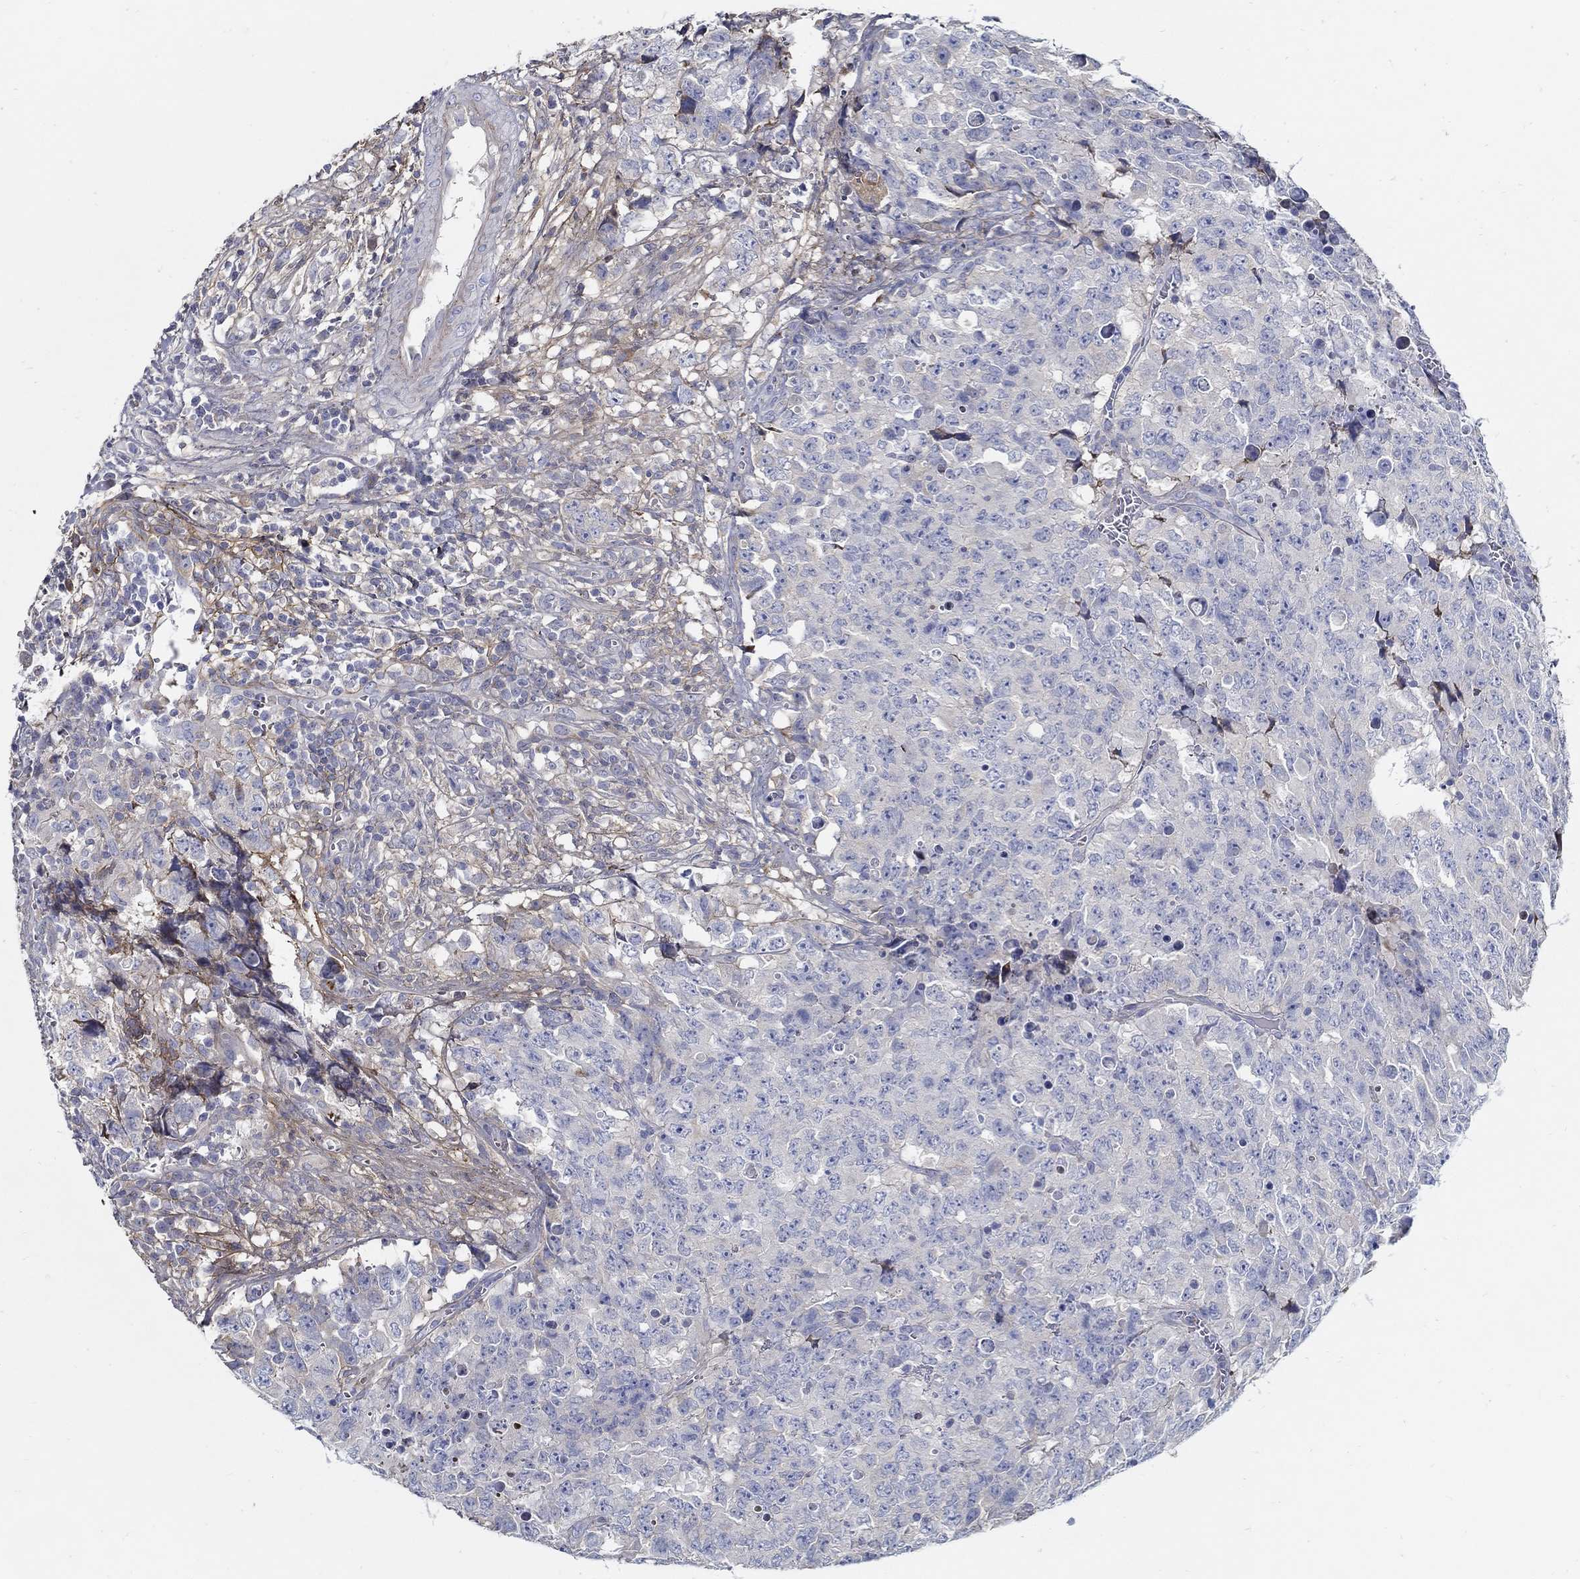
{"staining": {"intensity": "weak", "quantity": "25%-75%", "location": "cytoplasmic/membranous"}, "tissue": "testis cancer", "cell_type": "Tumor cells", "image_type": "cancer", "snomed": [{"axis": "morphology", "description": "Carcinoma, Embryonal, NOS"}, {"axis": "topography", "description": "Testis"}], "caption": "DAB (3,3'-diaminobenzidine) immunohistochemical staining of testis cancer (embryonal carcinoma) shows weak cytoplasmic/membranous protein staining in about 25%-75% of tumor cells. The staining is performed using DAB brown chromogen to label protein expression. The nuclei are counter-stained blue using hematoxylin.", "gene": "TGFBI", "patient": {"sex": "male", "age": 23}}